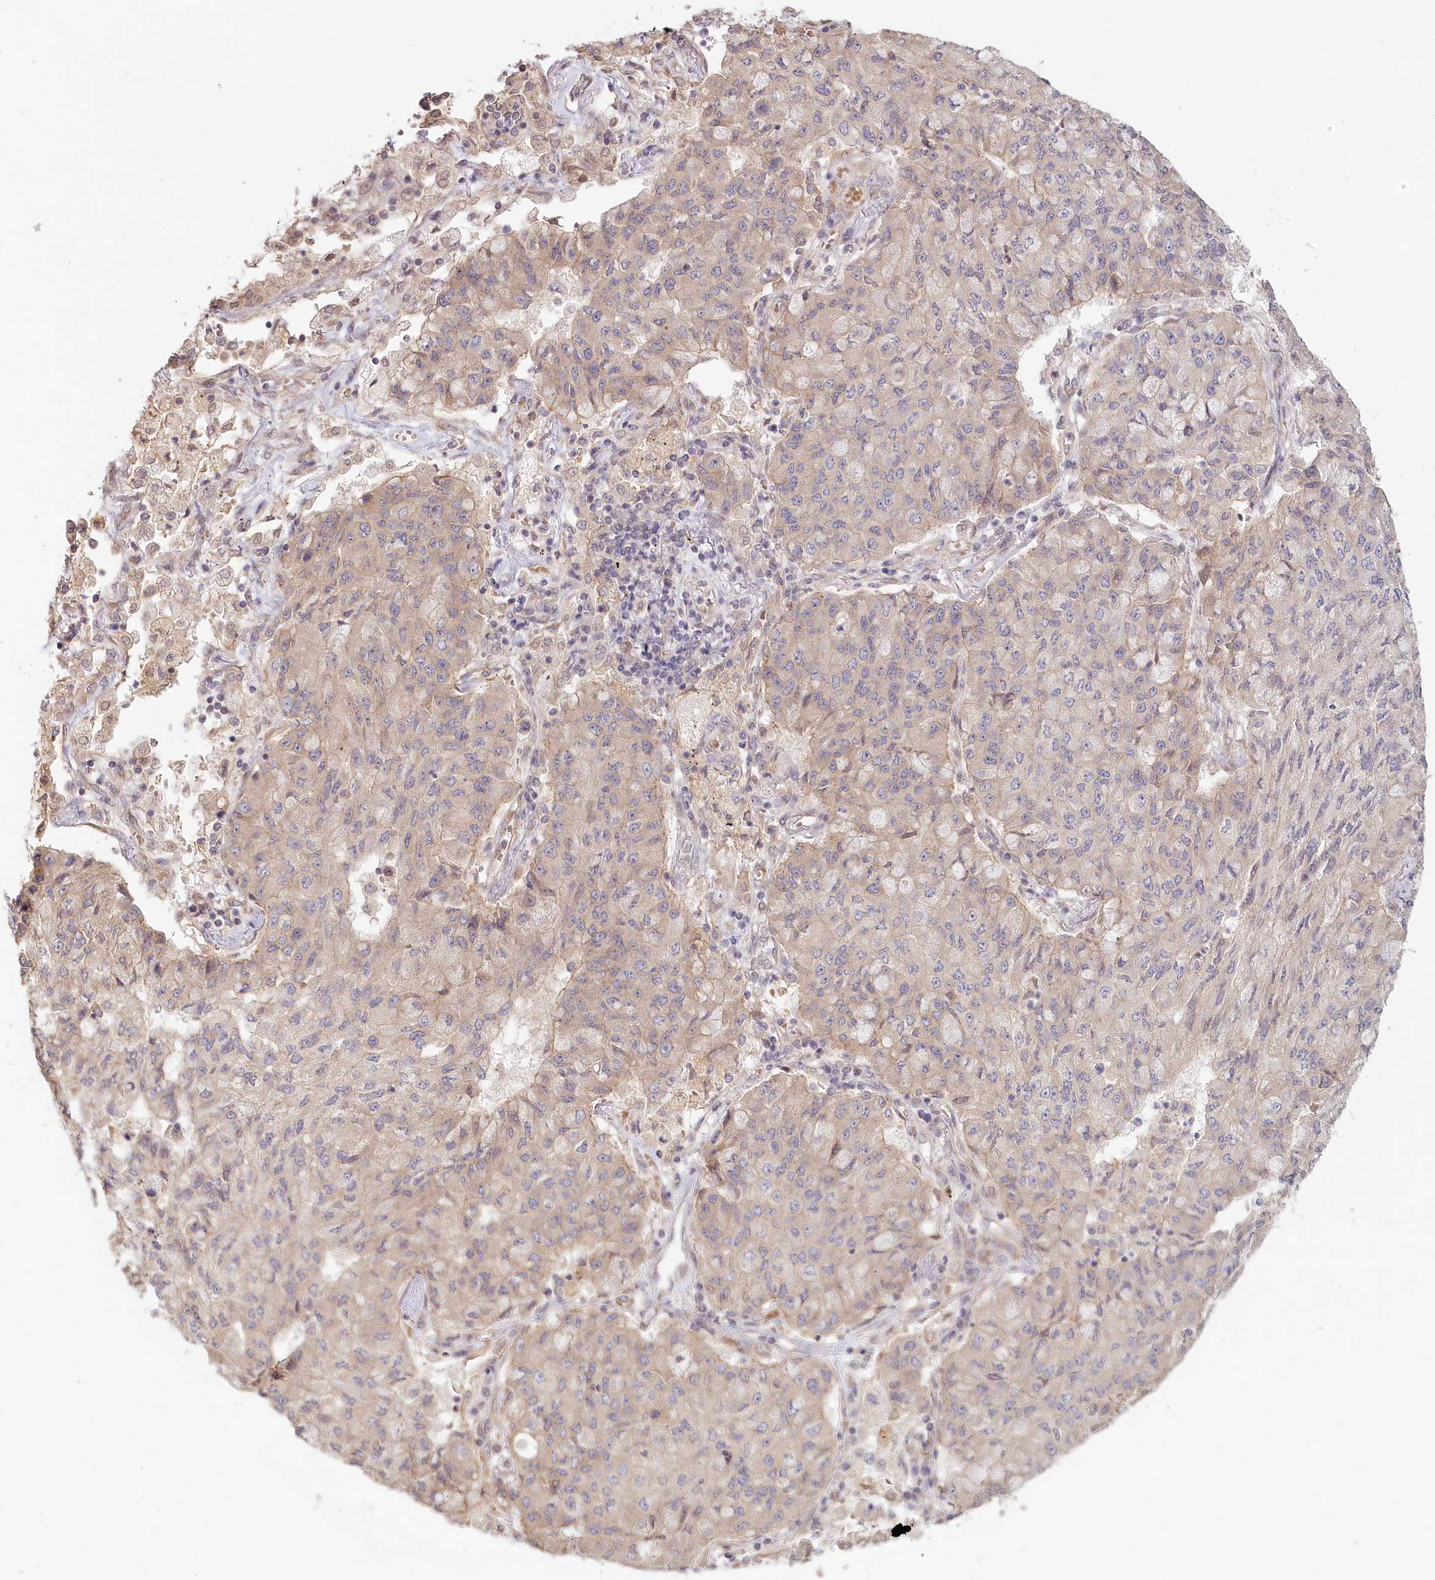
{"staining": {"intensity": "weak", "quantity": "25%-75%", "location": "cytoplasmic/membranous"}, "tissue": "lung cancer", "cell_type": "Tumor cells", "image_type": "cancer", "snomed": [{"axis": "morphology", "description": "Squamous cell carcinoma, NOS"}, {"axis": "topography", "description": "Lung"}], "caption": "Lung cancer (squamous cell carcinoma) was stained to show a protein in brown. There is low levels of weak cytoplasmic/membranous positivity in about 25%-75% of tumor cells. (DAB (3,3'-diaminobenzidine) IHC, brown staining for protein, blue staining for nuclei).", "gene": "TCHP", "patient": {"sex": "male", "age": 74}}